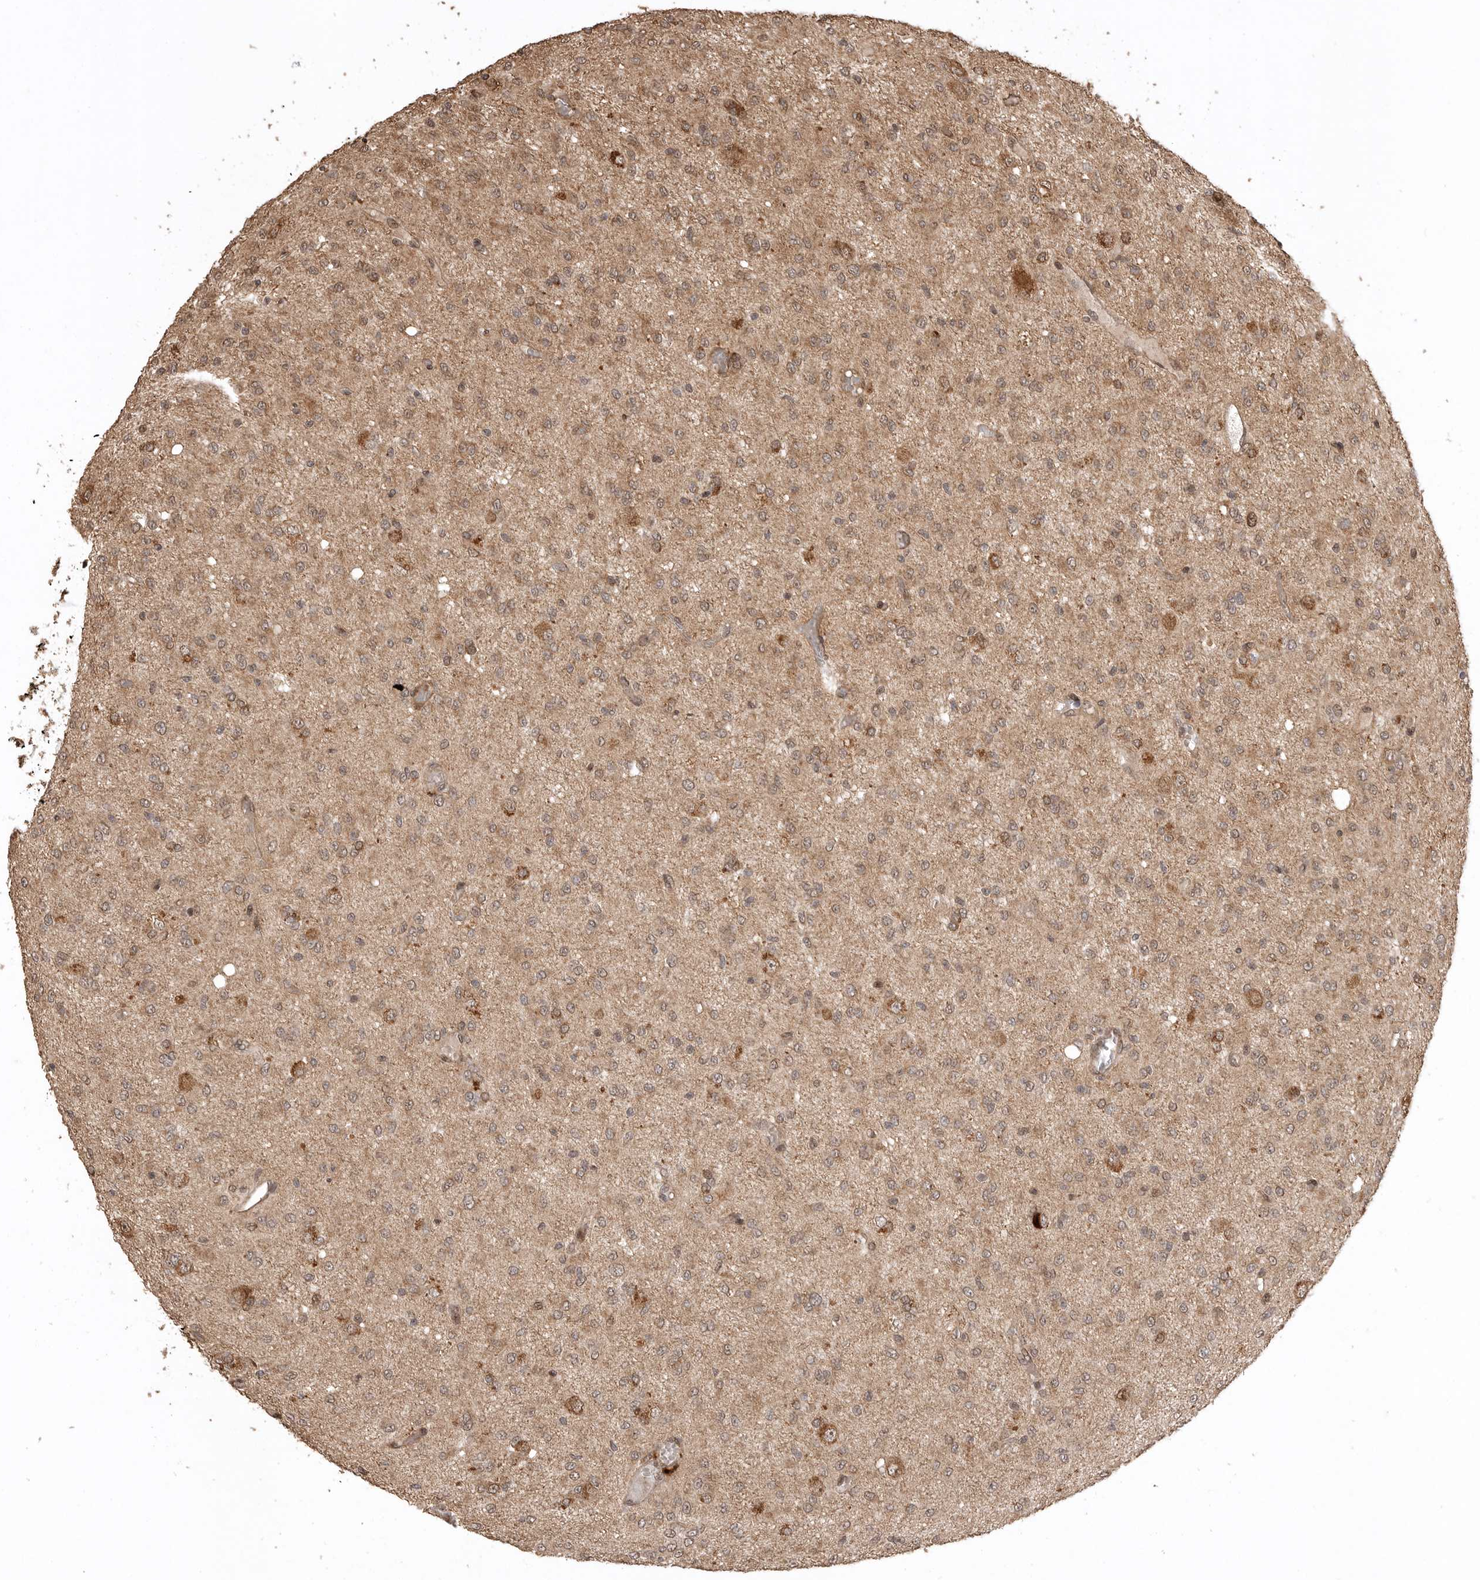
{"staining": {"intensity": "moderate", "quantity": ">75%", "location": "cytoplasmic/membranous"}, "tissue": "glioma", "cell_type": "Tumor cells", "image_type": "cancer", "snomed": [{"axis": "morphology", "description": "Glioma, malignant, High grade"}, {"axis": "topography", "description": "Brain"}], "caption": "Glioma was stained to show a protein in brown. There is medium levels of moderate cytoplasmic/membranous staining in about >75% of tumor cells.", "gene": "BOC", "patient": {"sex": "female", "age": 59}}